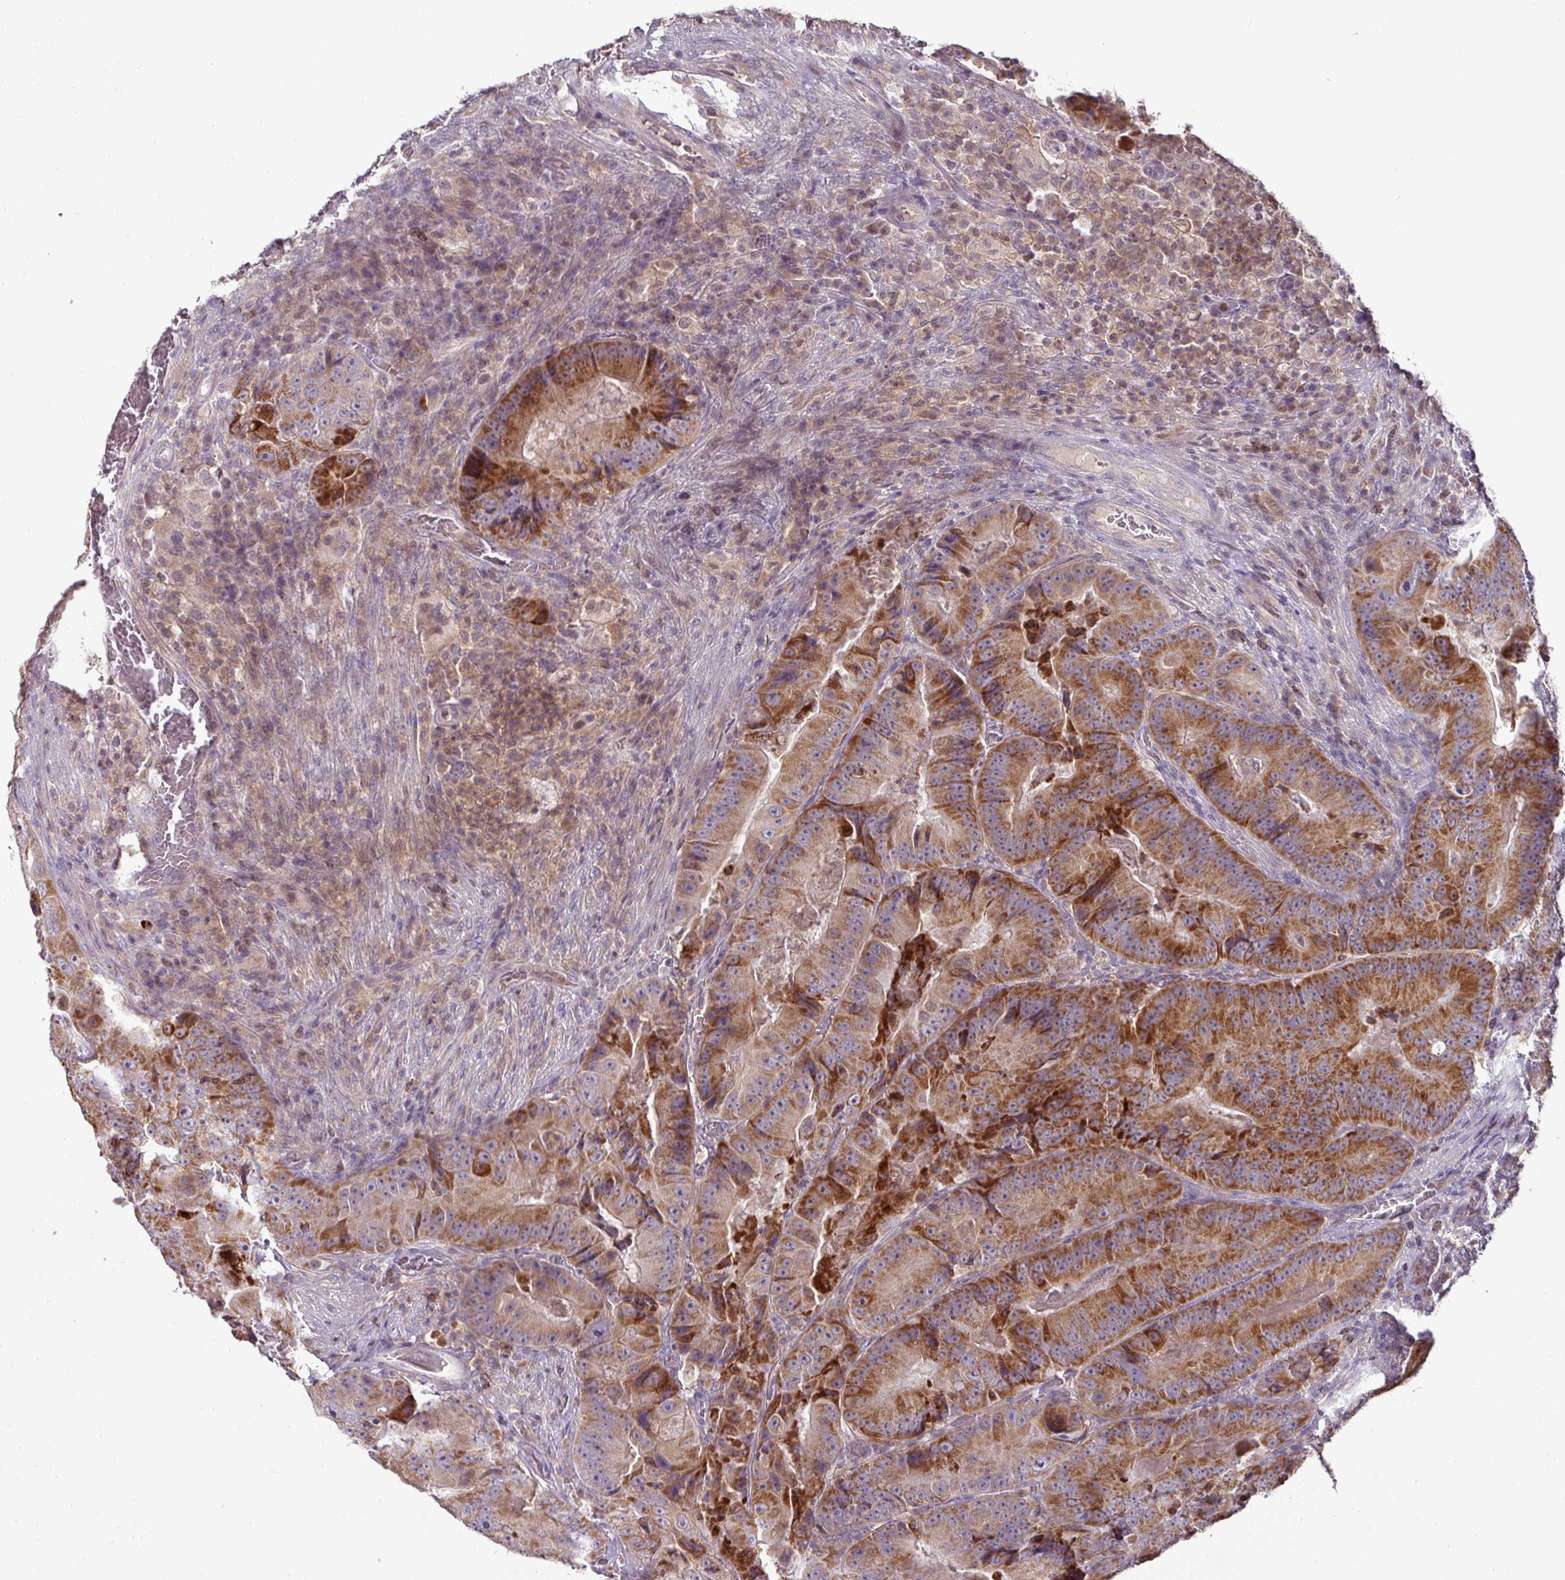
{"staining": {"intensity": "strong", "quantity": ">75%", "location": "cytoplasmic/membranous"}, "tissue": "colorectal cancer", "cell_type": "Tumor cells", "image_type": "cancer", "snomed": [{"axis": "morphology", "description": "Adenocarcinoma, NOS"}, {"axis": "topography", "description": "Colon"}], "caption": "Colorectal cancer stained with IHC exhibits strong cytoplasmic/membranous positivity in about >75% of tumor cells. The staining was performed using DAB, with brown indicating positive protein expression. Nuclei are stained blue with hematoxylin.", "gene": "TRAPPC1", "patient": {"sex": "female", "age": 86}}